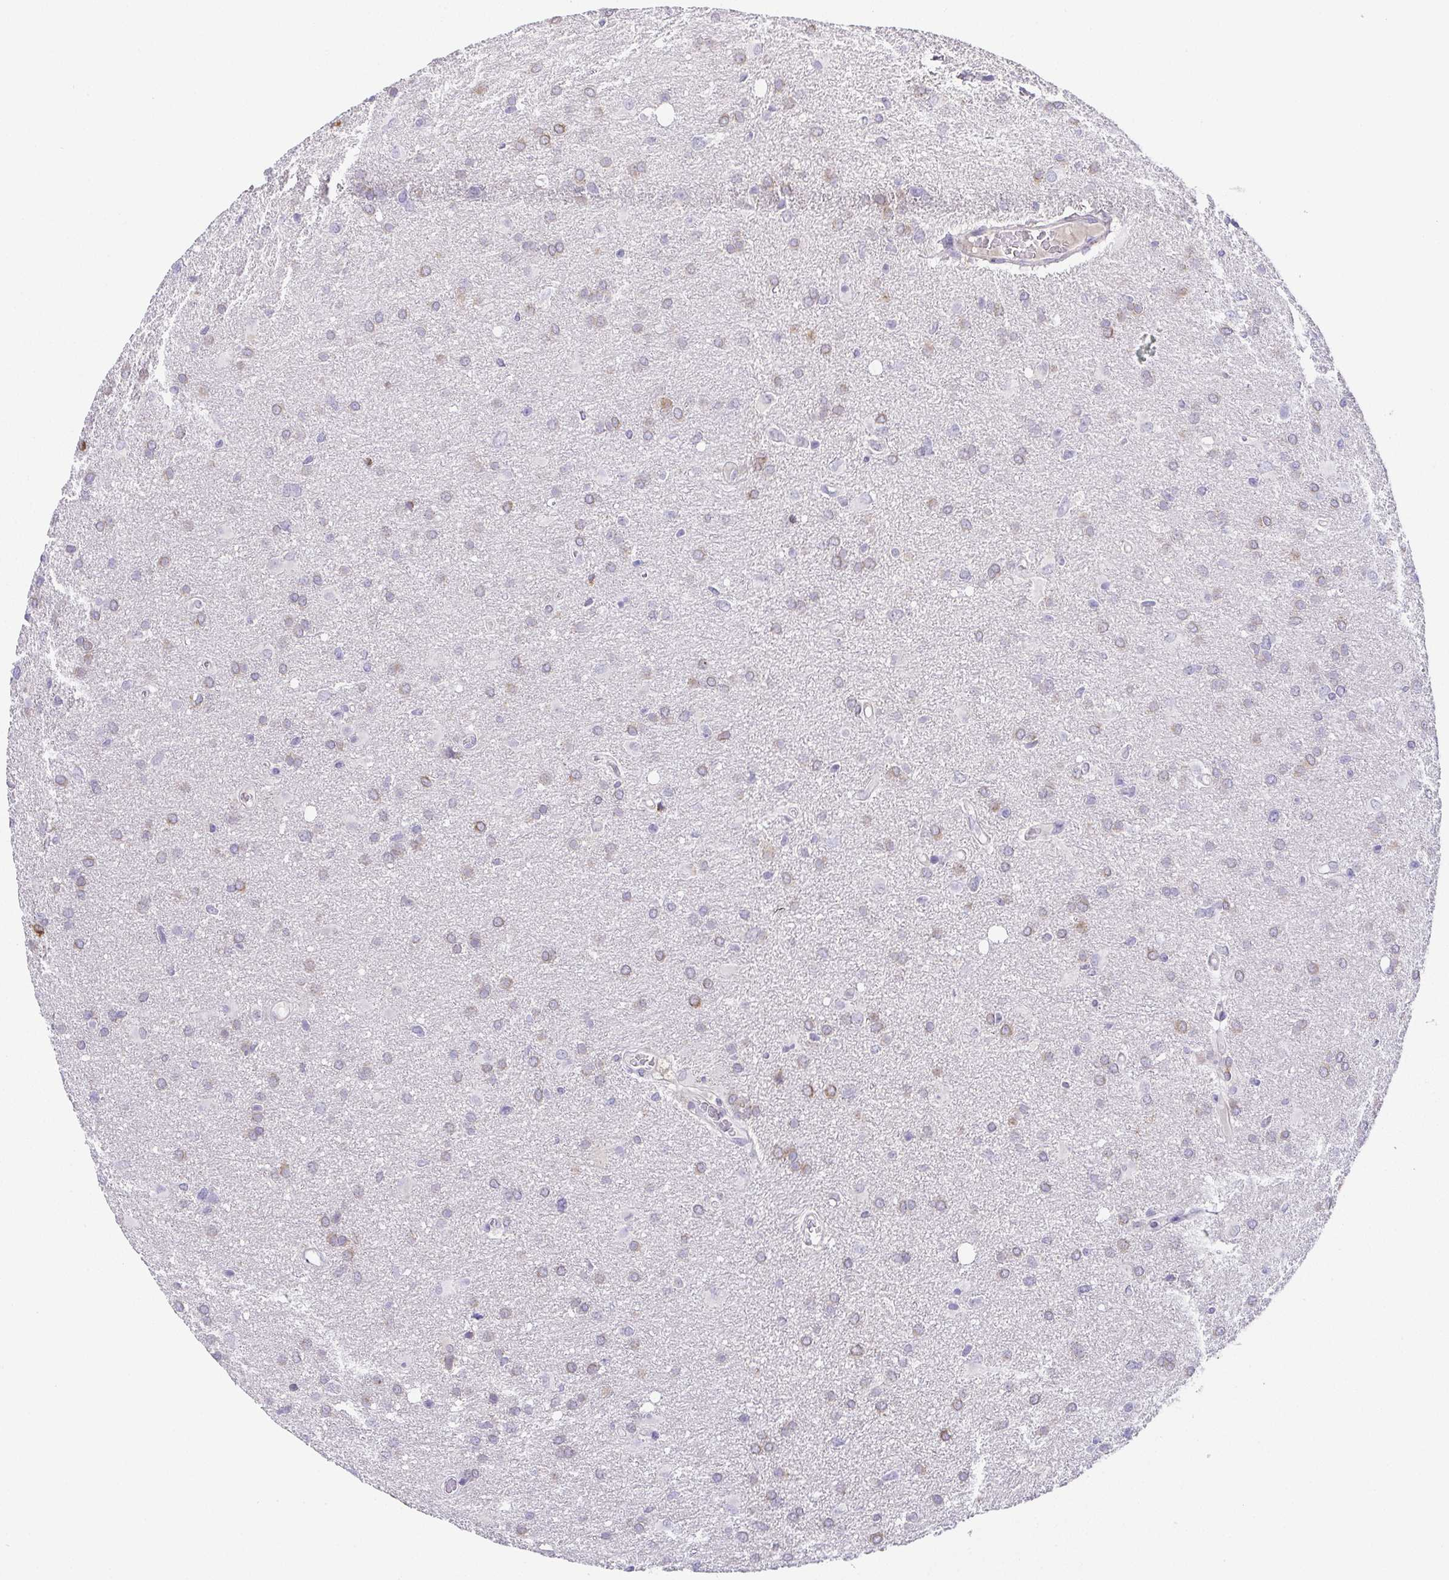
{"staining": {"intensity": "negative", "quantity": "none", "location": "none"}, "tissue": "glioma", "cell_type": "Tumor cells", "image_type": "cancer", "snomed": [{"axis": "morphology", "description": "Glioma, malignant, High grade"}, {"axis": "topography", "description": "Brain"}], "caption": "Tumor cells show no significant protein staining in malignant glioma (high-grade). (Brightfield microscopy of DAB immunohistochemistry at high magnification).", "gene": "RNASE7", "patient": {"sex": "male", "age": 53}}